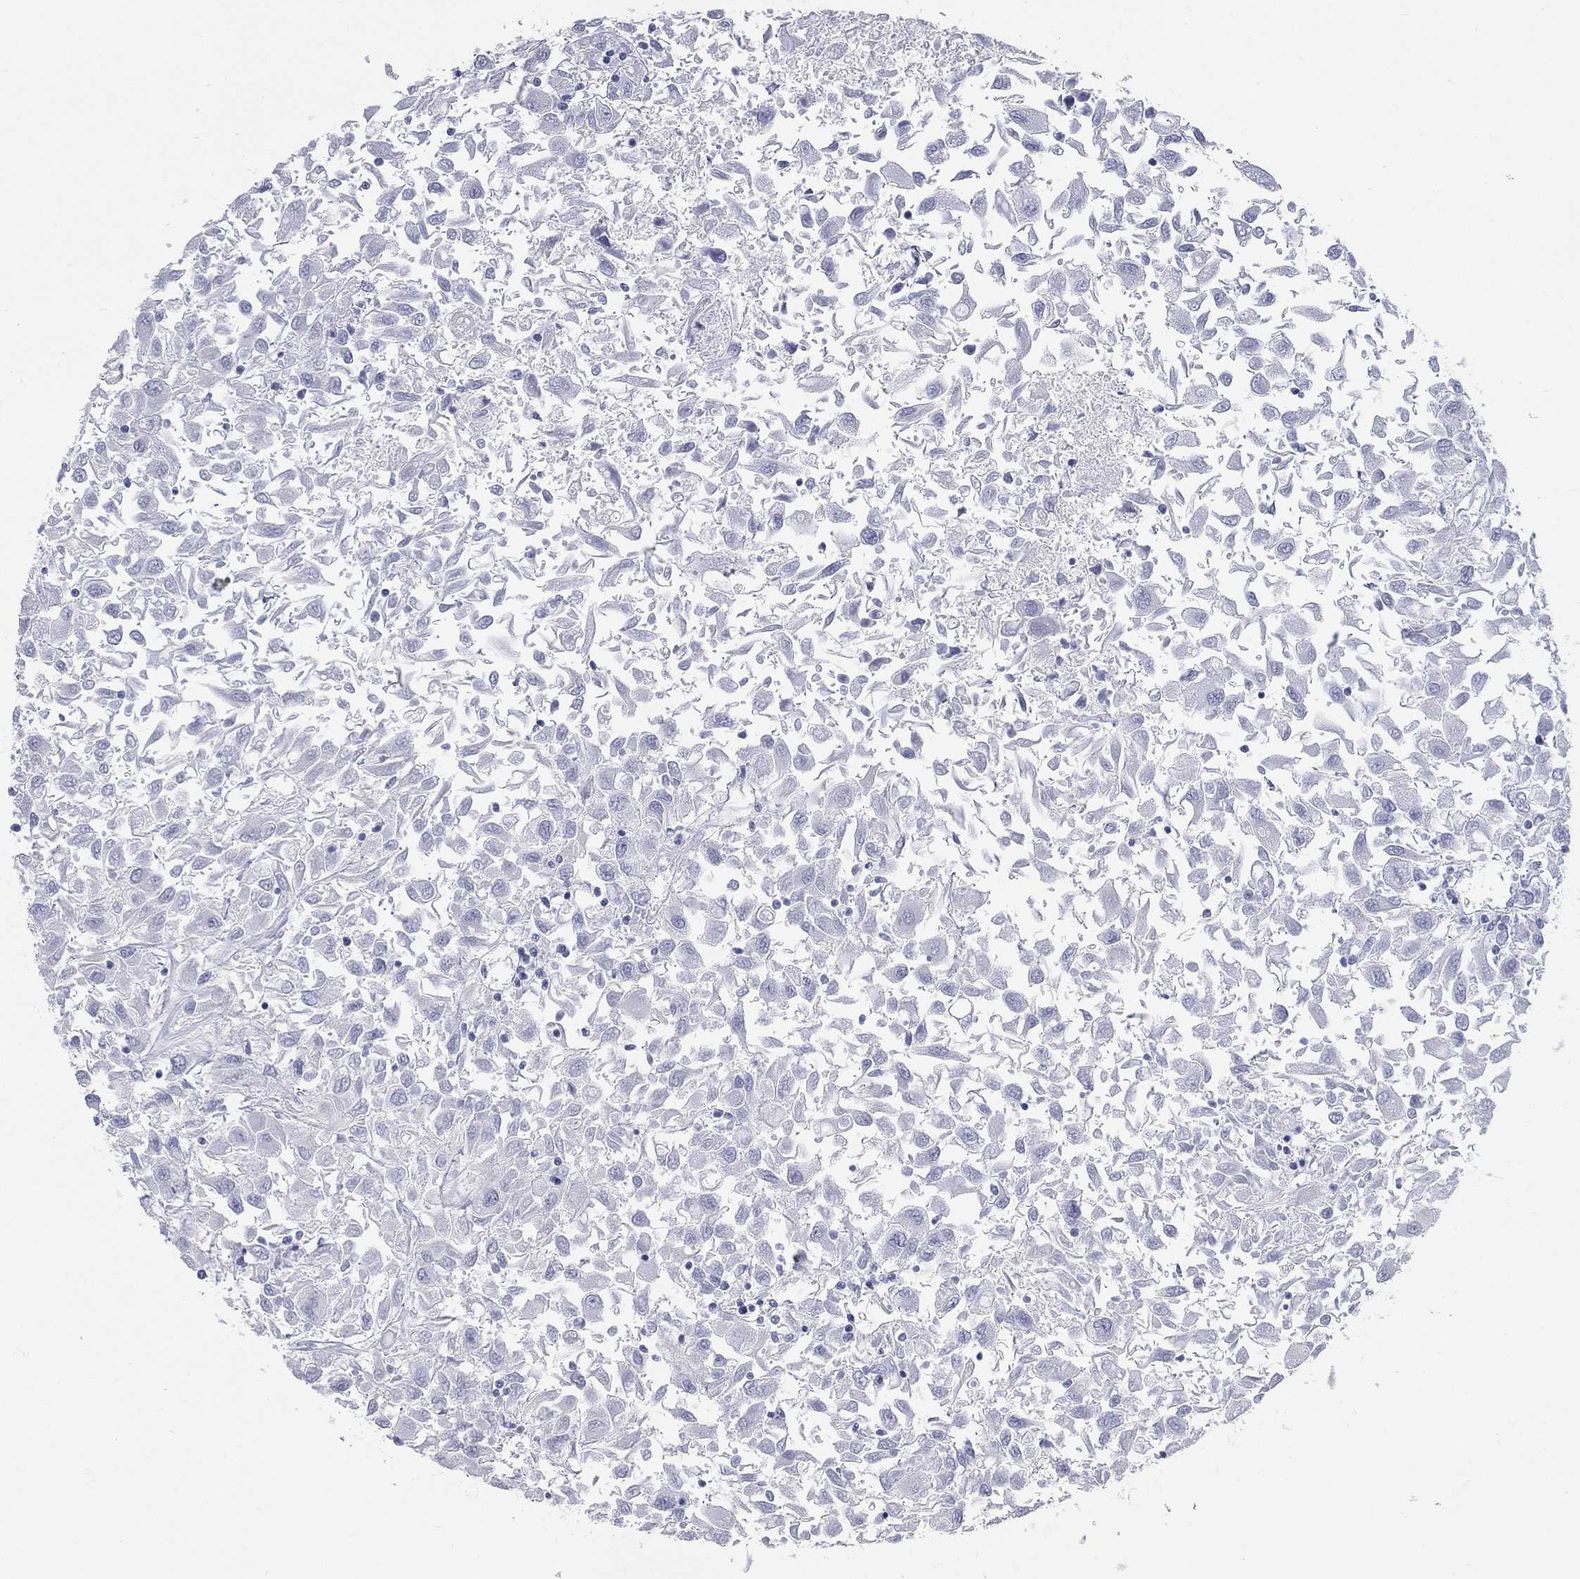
{"staining": {"intensity": "negative", "quantity": "none", "location": "none"}, "tissue": "renal cancer", "cell_type": "Tumor cells", "image_type": "cancer", "snomed": [{"axis": "morphology", "description": "Adenocarcinoma, NOS"}, {"axis": "topography", "description": "Kidney"}], "caption": "Photomicrograph shows no significant protein staining in tumor cells of adenocarcinoma (renal). (DAB immunohistochemistry (IHC) with hematoxylin counter stain).", "gene": "ASF1B", "patient": {"sex": "female", "age": 76}}